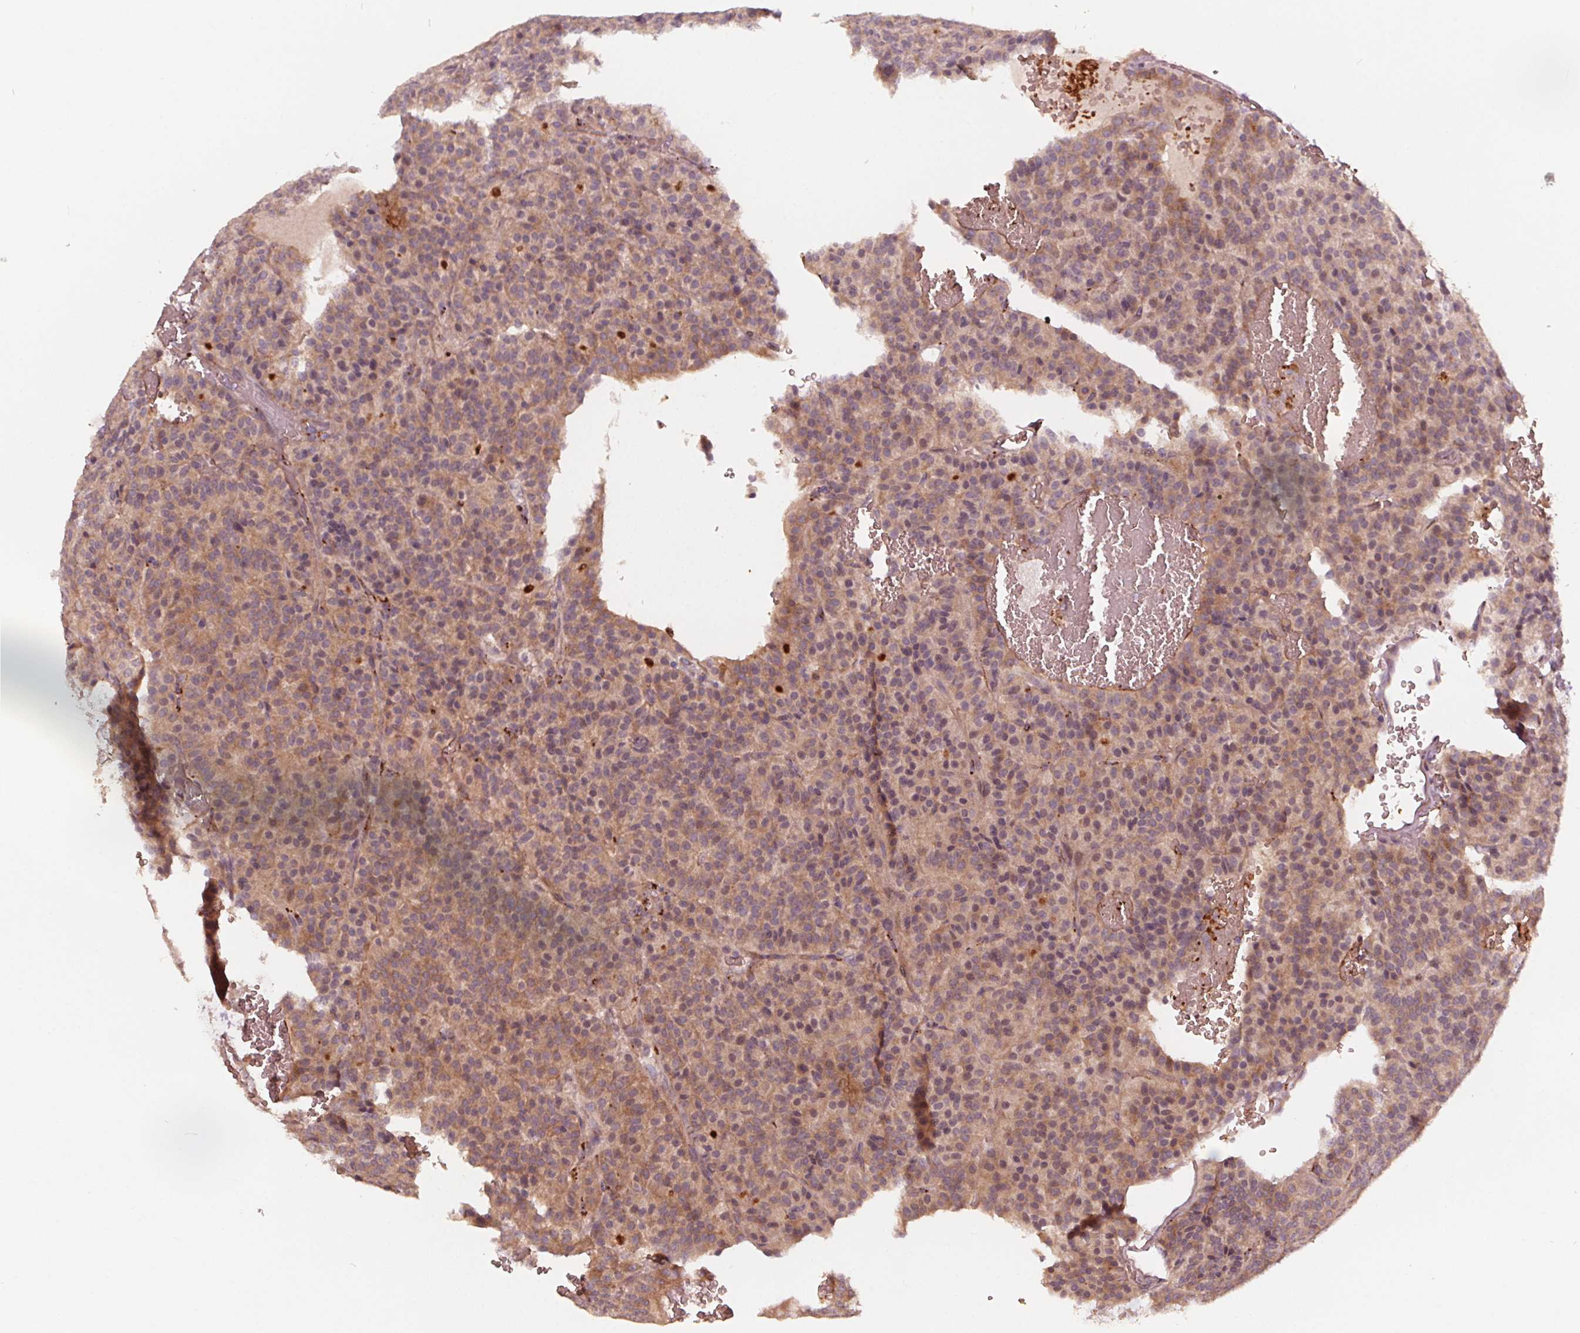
{"staining": {"intensity": "weak", "quantity": ">75%", "location": "cytoplasmic/membranous"}, "tissue": "carcinoid", "cell_type": "Tumor cells", "image_type": "cancer", "snomed": [{"axis": "morphology", "description": "Carcinoid, malignant, NOS"}, {"axis": "topography", "description": "Lung"}], "caption": "Immunohistochemistry (IHC) histopathology image of neoplastic tissue: human carcinoid stained using immunohistochemistry (IHC) exhibits low levels of weak protein expression localized specifically in the cytoplasmic/membranous of tumor cells, appearing as a cytoplasmic/membranous brown color.", "gene": "IPO13", "patient": {"sex": "male", "age": 70}}